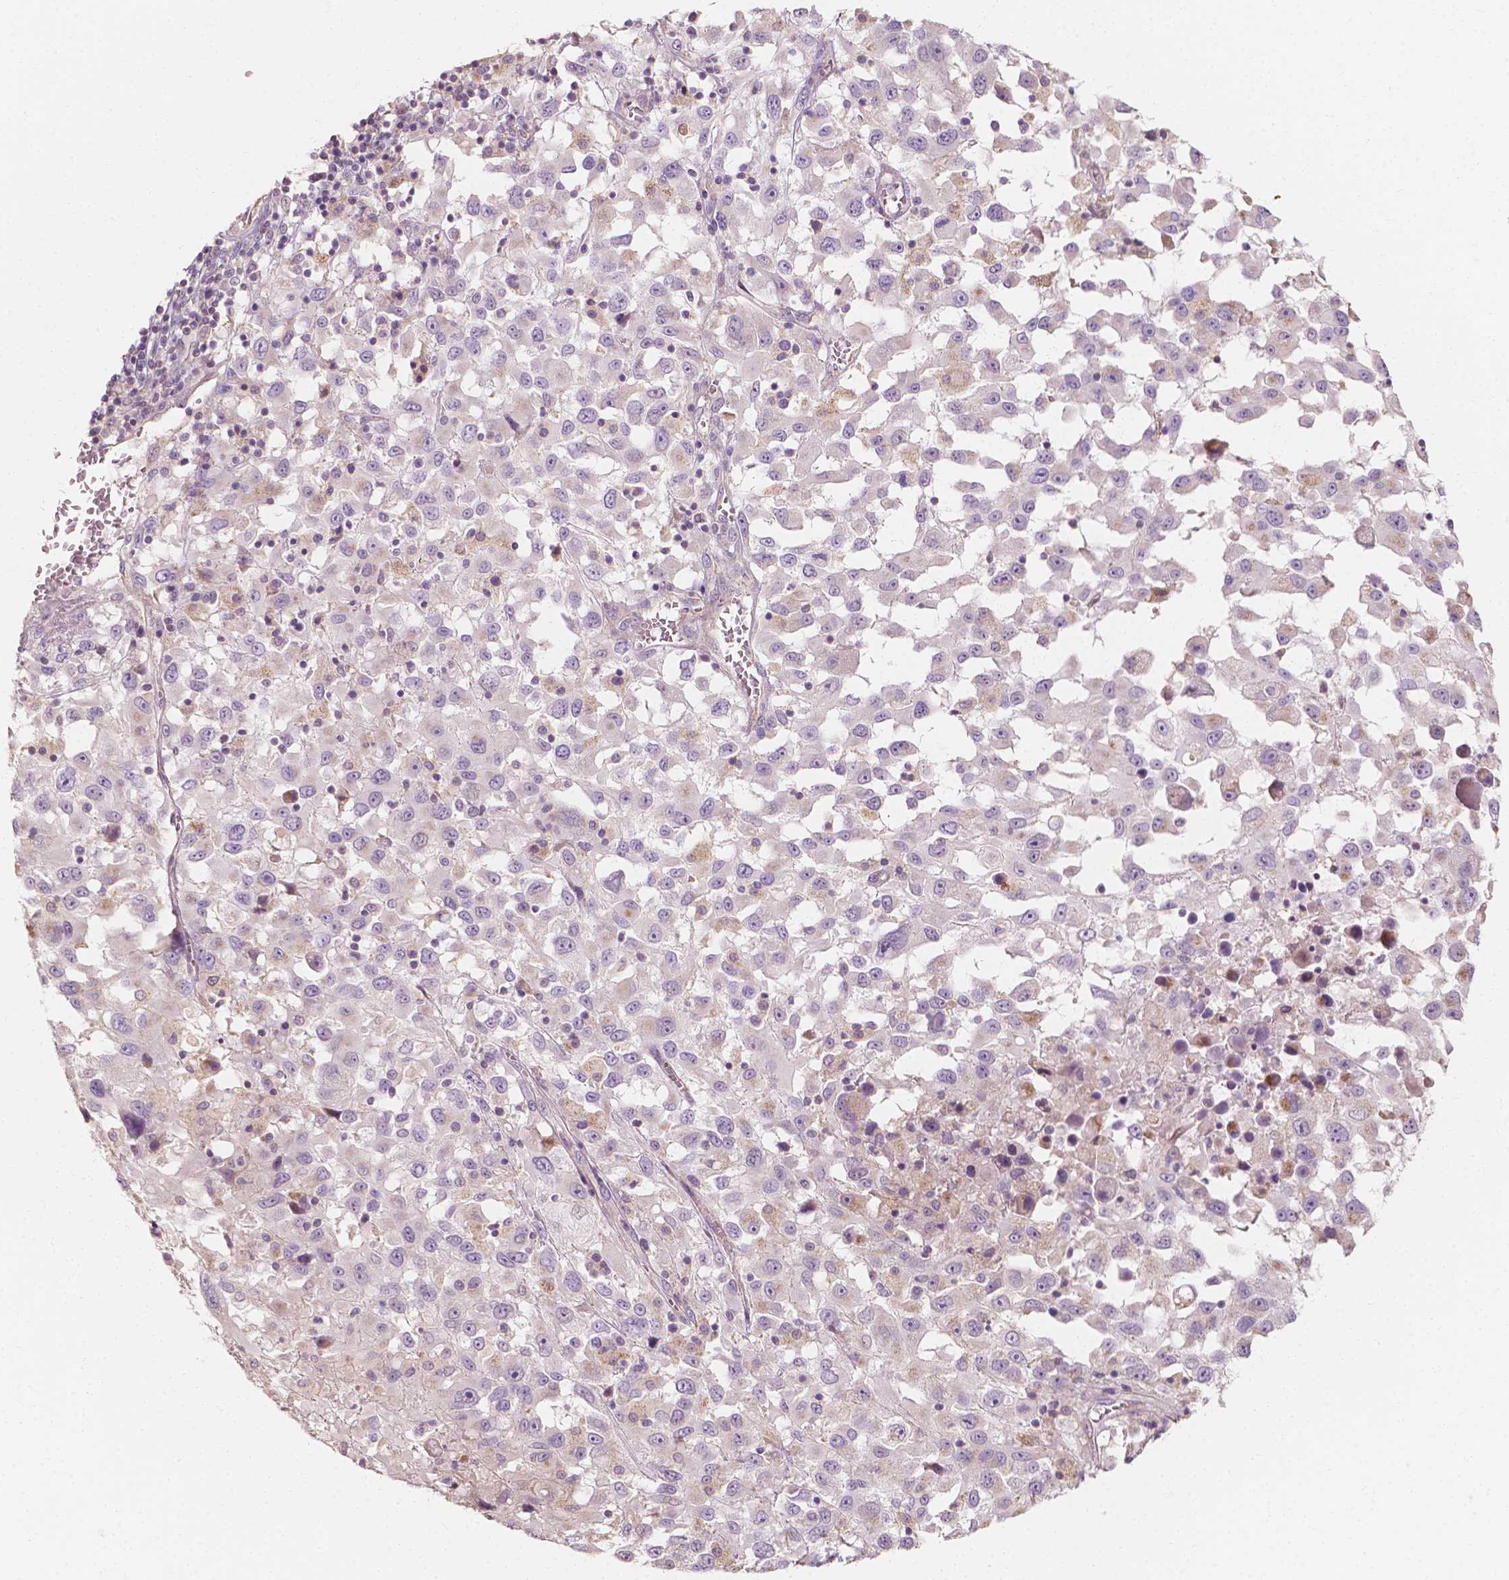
{"staining": {"intensity": "negative", "quantity": "none", "location": "none"}, "tissue": "melanoma", "cell_type": "Tumor cells", "image_type": "cancer", "snomed": [{"axis": "morphology", "description": "Malignant melanoma, Metastatic site"}, {"axis": "topography", "description": "Soft tissue"}], "caption": "A photomicrograph of human malignant melanoma (metastatic site) is negative for staining in tumor cells. Brightfield microscopy of immunohistochemistry (IHC) stained with DAB (brown) and hematoxylin (blue), captured at high magnification.", "gene": "SHPK", "patient": {"sex": "male", "age": 50}}